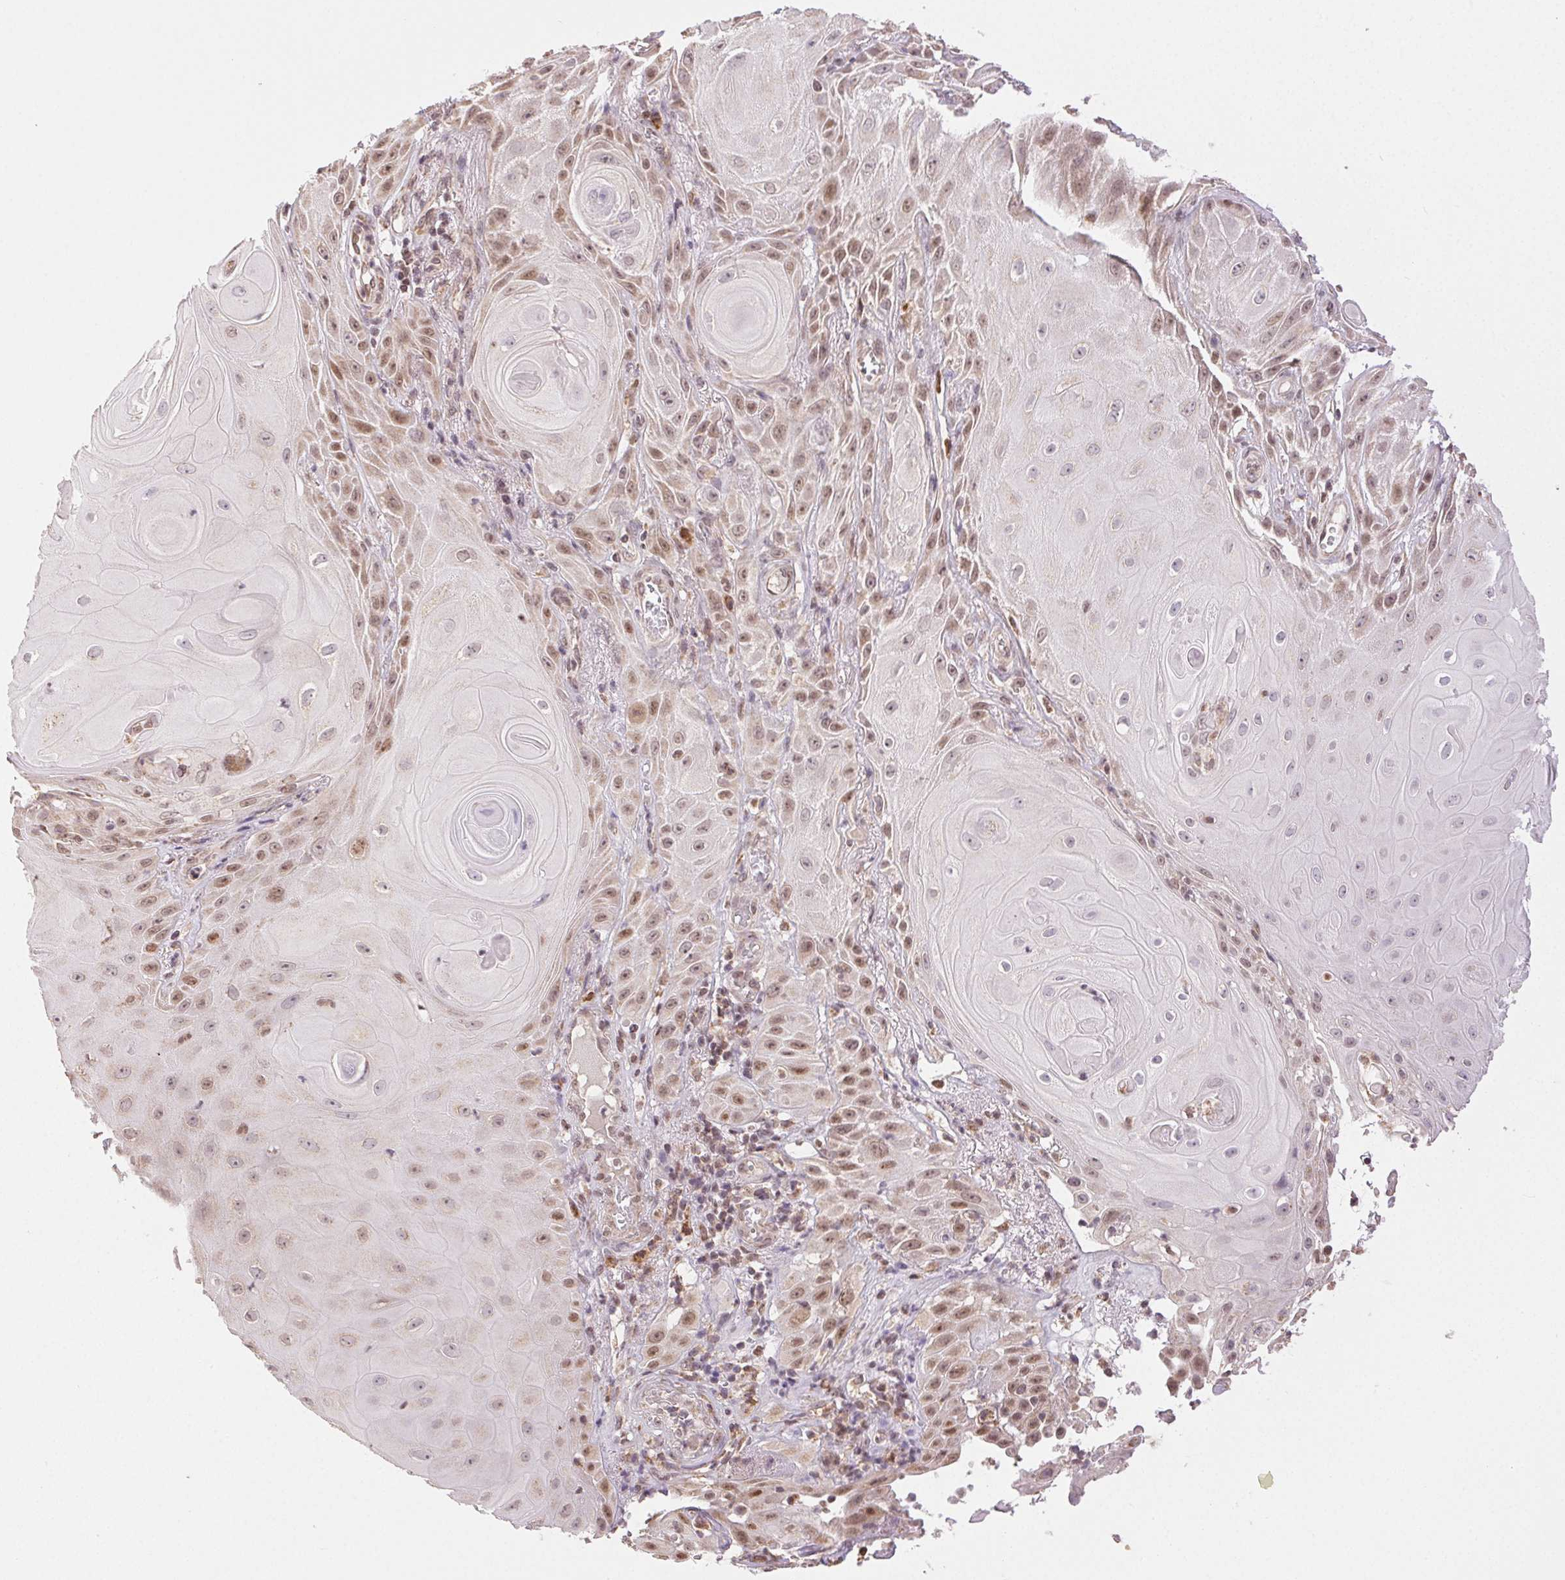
{"staining": {"intensity": "weak", "quantity": ">75%", "location": "nuclear"}, "tissue": "skin cancer", "cell_type": "Tumor cells", "image_type": "cancer", "snomed": [{"axis": "morphology", "description": "Squamous cell carcinoma, NOS"}, {"axis": "topography", "description": "Skin"}], "caption": "Human skin cancer (squamous cell carcinoma) stained with a brown dye exhibits weak nuclear positive positivity in about >75% of tumor cells.", "gene": "PIWIL4", "patient": {"sex": "male", "age": 62}}